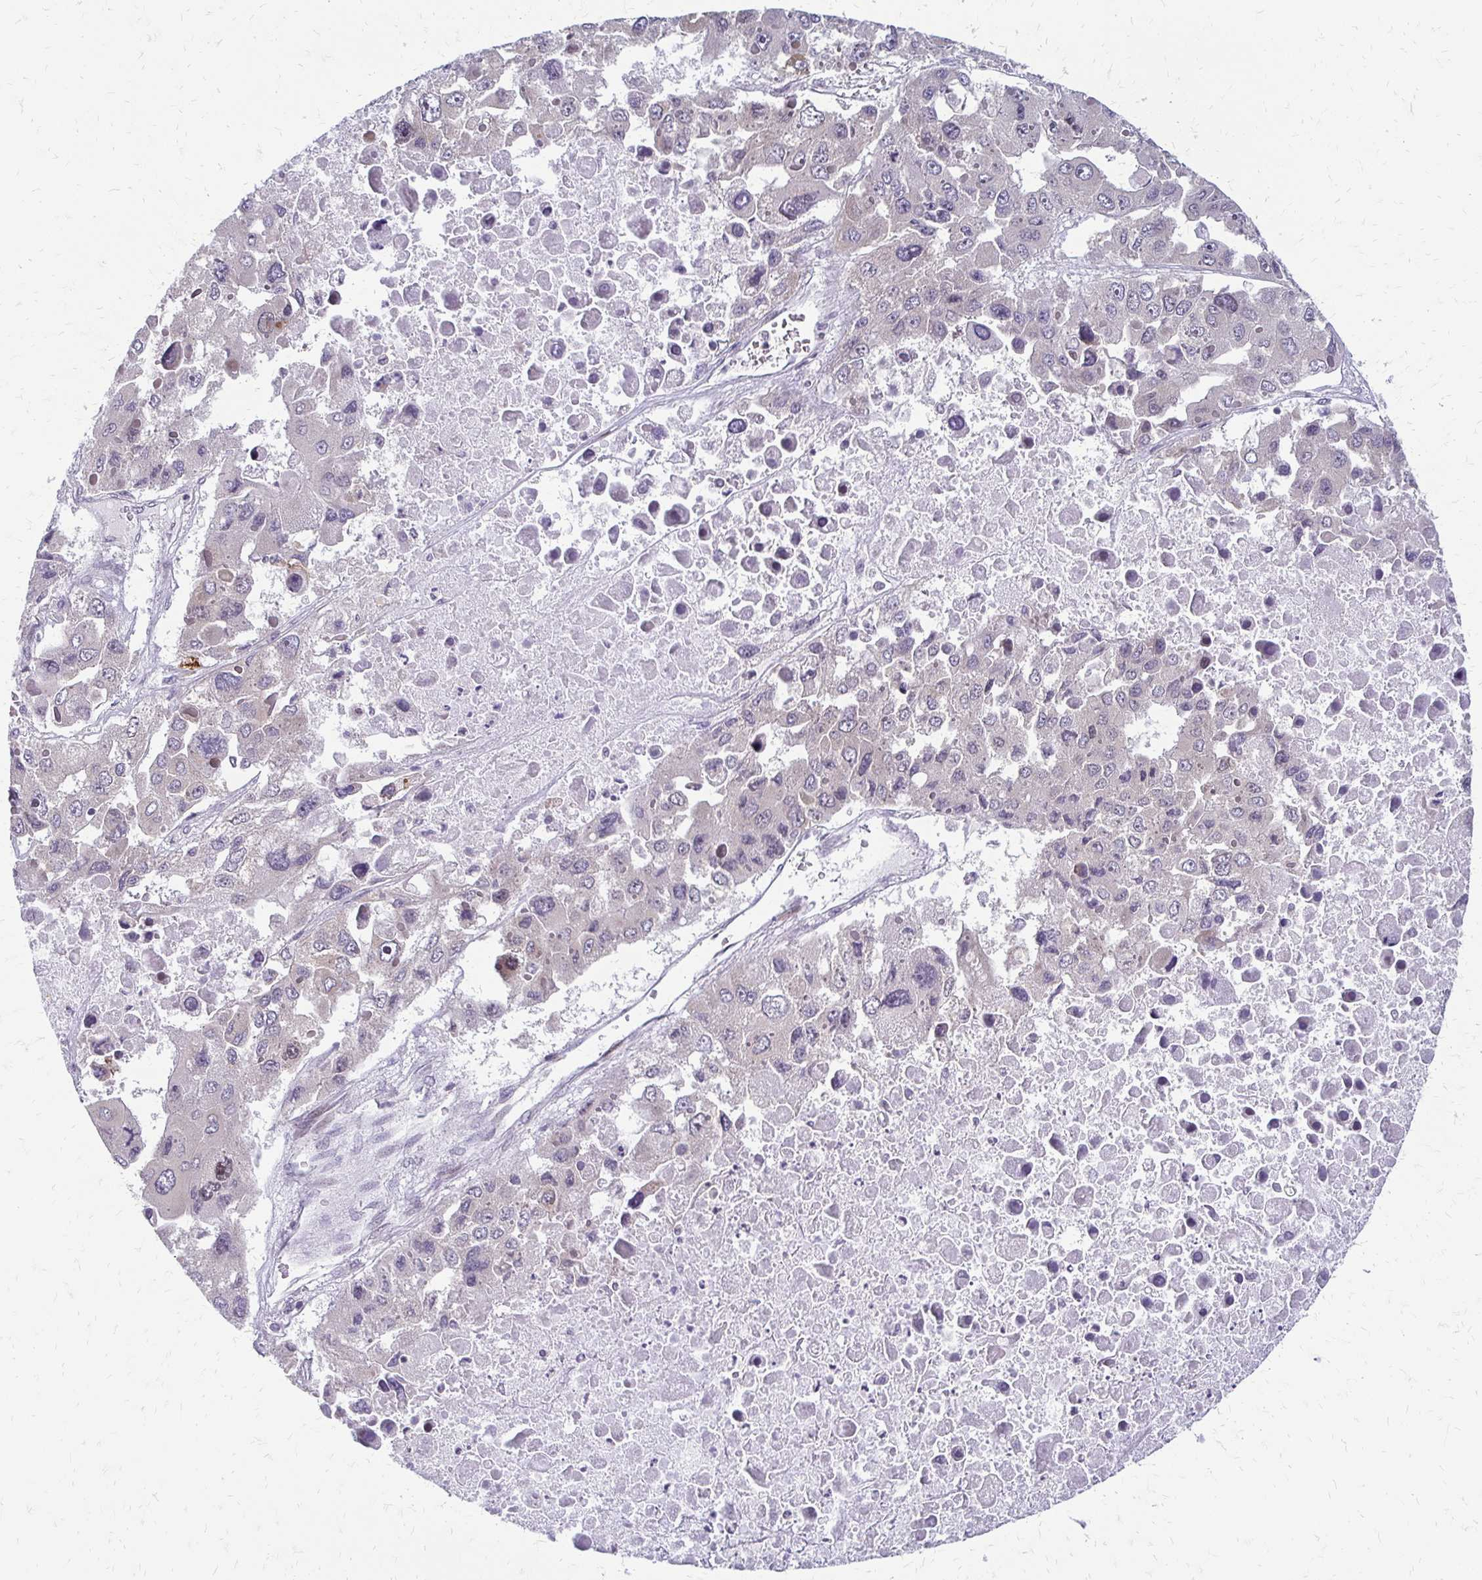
{"staining": {"intensity": "negative", "quantity": "none", "location": "none"}, "tissue": "liver cancer", "cell_type": "Tumor cells", "image_type": "cancer", "snomed": [{"axis": "morphology", "description": "Carcinoma, Hepatocellular, NOS"}, {"axis": "topography", "description": "Liver"}], "caption": "Hepatocellular carcinoma (liver) was stained to show a protein in brown. There is no significant positivity in tumor cells.", "gene": "TRIR", "patient": {"sex": "female", "age": 41}}